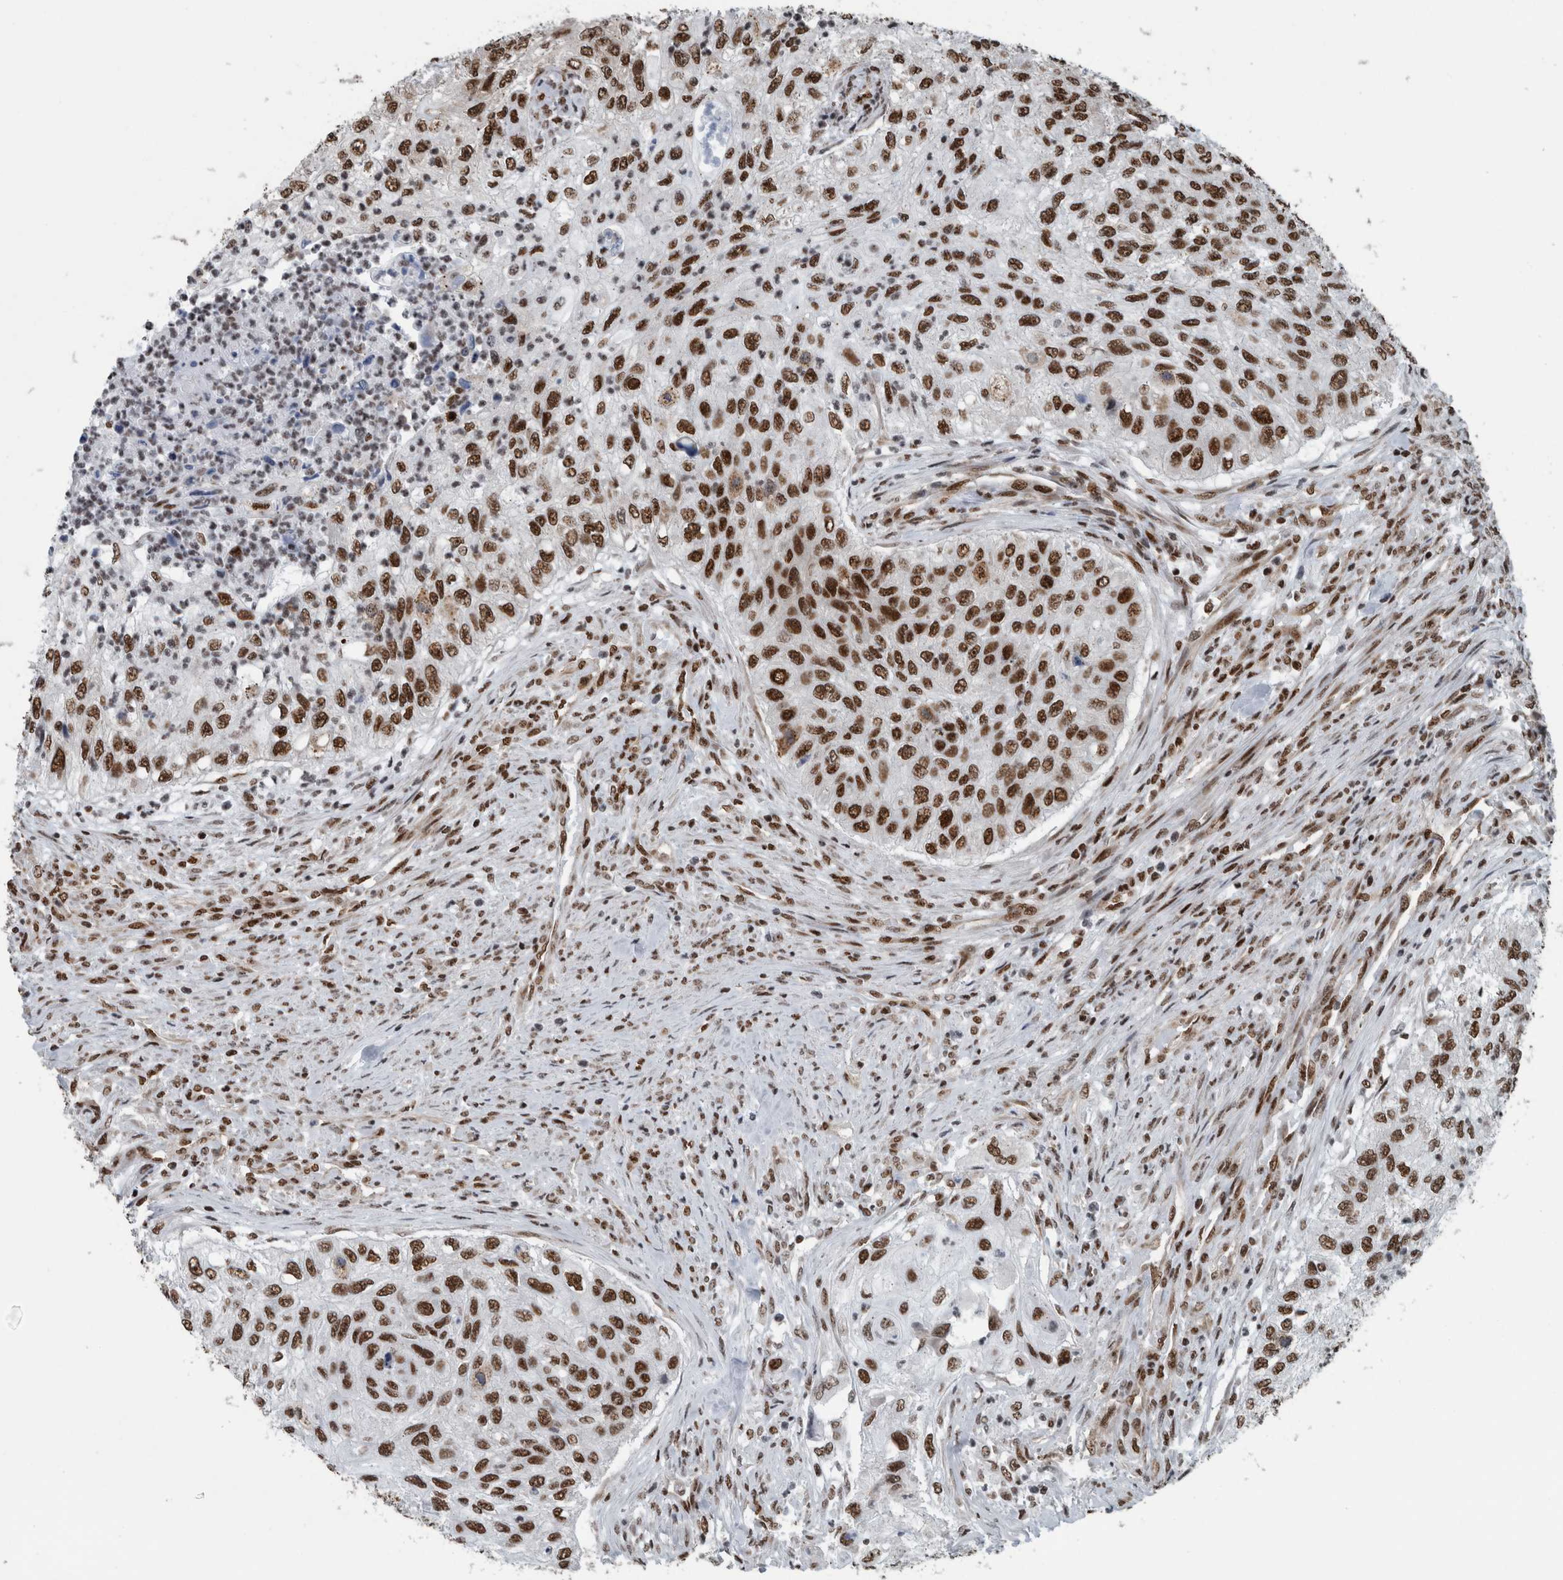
{"staining": {"intensity": "strong", "quantity": ">75%", "location": "nuclear"}, "tissue": "urothelial cancer", "cell_type": "Tumor cells", "image_type": "cancer", "snomed": [{"axis": "morphology", "description": "Urothelial carcinoma, High grade"}, {"axis": "topography", "description": "Urinary bladder"}], "caption": "Immunohistochemistry of urothelial cancer reveals high levels of strong nuclear positivity in approximately >75% of tumor cells. (Stains: DAB in brown, nuclei in blue, Microscopy: brightfield microscopy at high magnification).", "gene": "DNMT3A", "patient": {"sex": "female", "age": 60}}